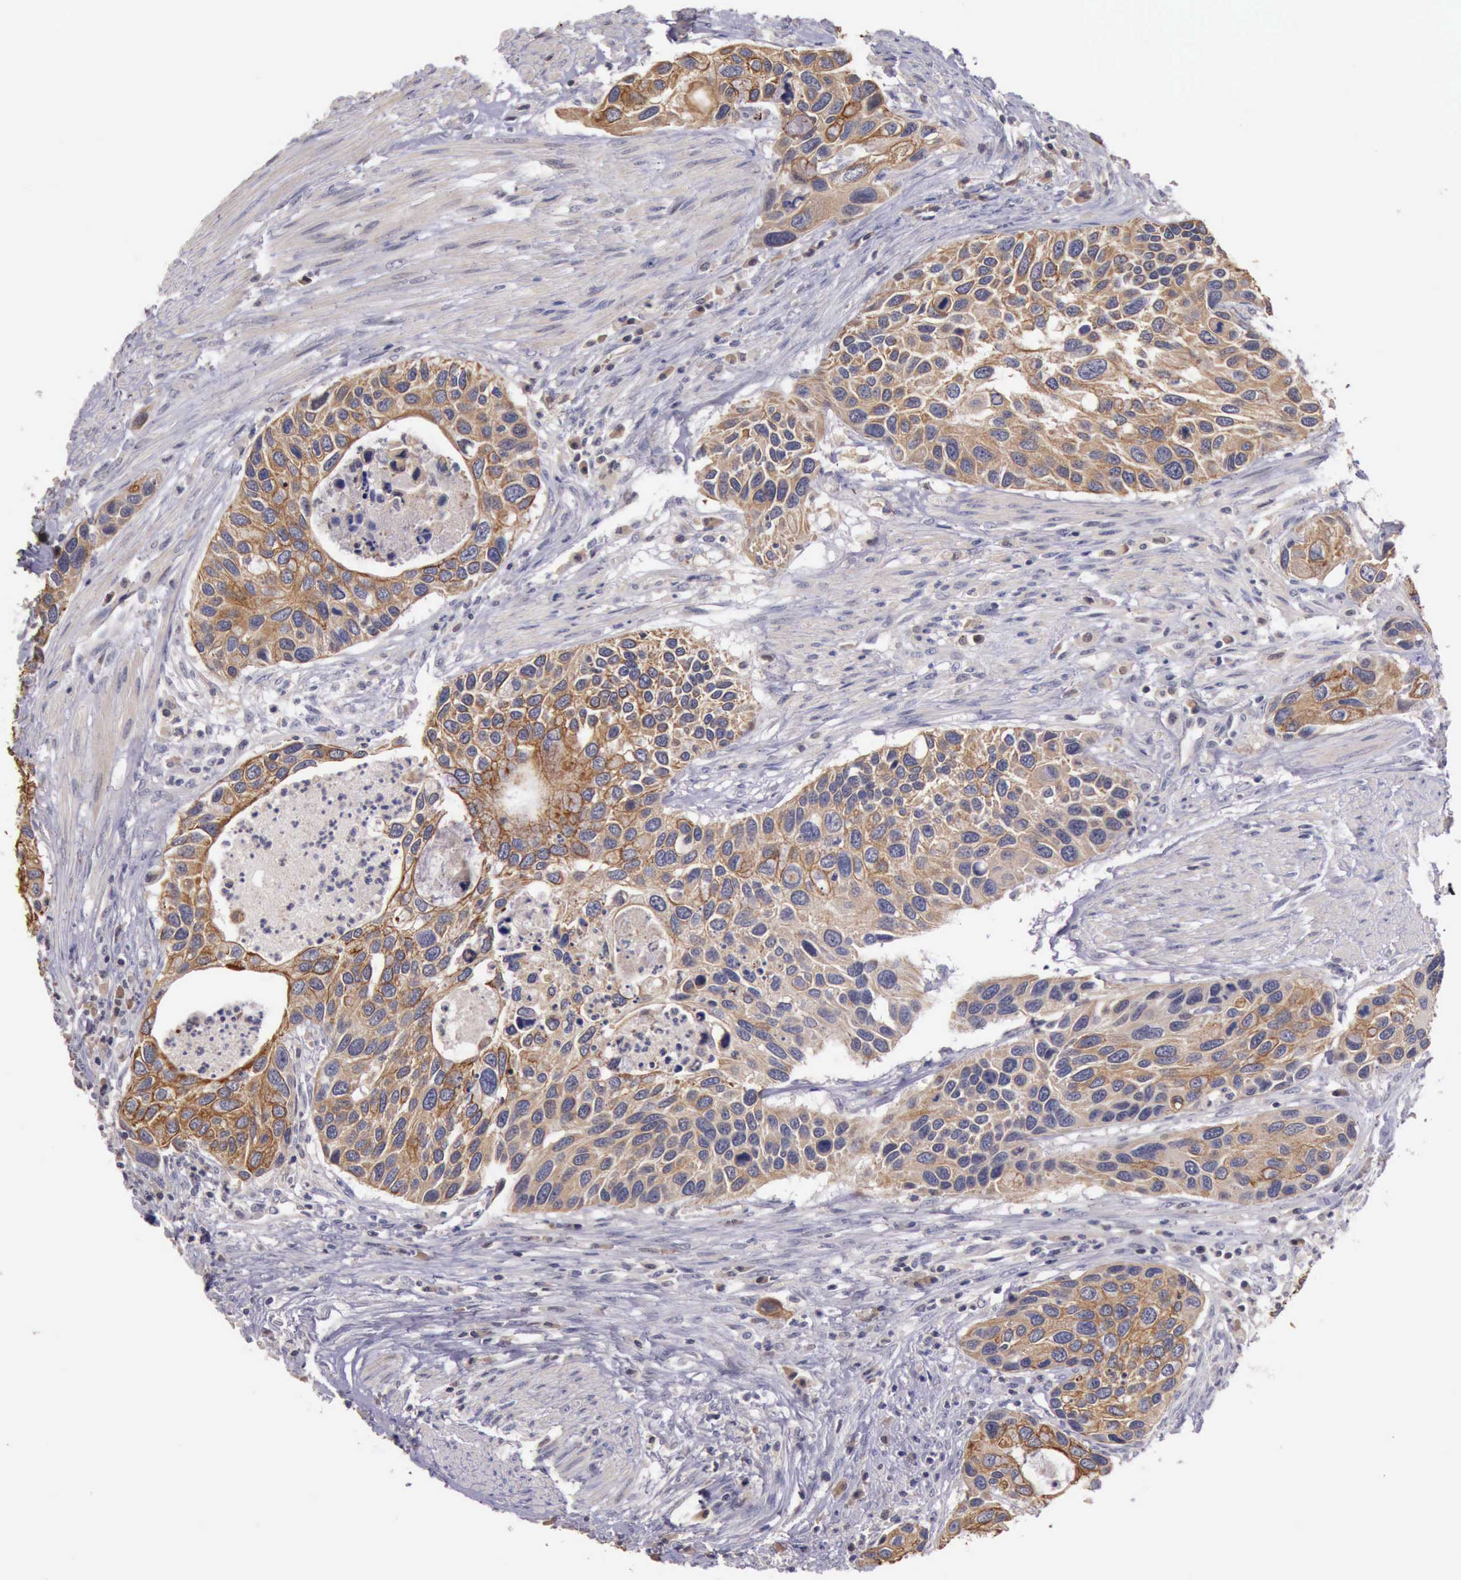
{"staining": {"intensity": "weak", "quantity": ">75%", "location": "cytoplasmic/membranous"}, "tissue": "urothelial cancer", "cell_type": "Tumor cells", "image_type": "cancer", "snomed": [{"axis": "morphology", "description": "Urothelial carcinoma, High grade"}, {"axis": "topography", "description": "Urinary bladder"}], "caption": "Weak cytoplasmic/membranous protein staining is appreciated in approximately >75% of tumor cells in urothelial cancer. The staining is performed using DAB (3,3'-diaminobenzidine) brown chromogen to label protein expression. The nuclei are counter-stained blue using hematoxylin.", "gene": "RAB39B", "patient": {"sex": "male", "age": 66}}